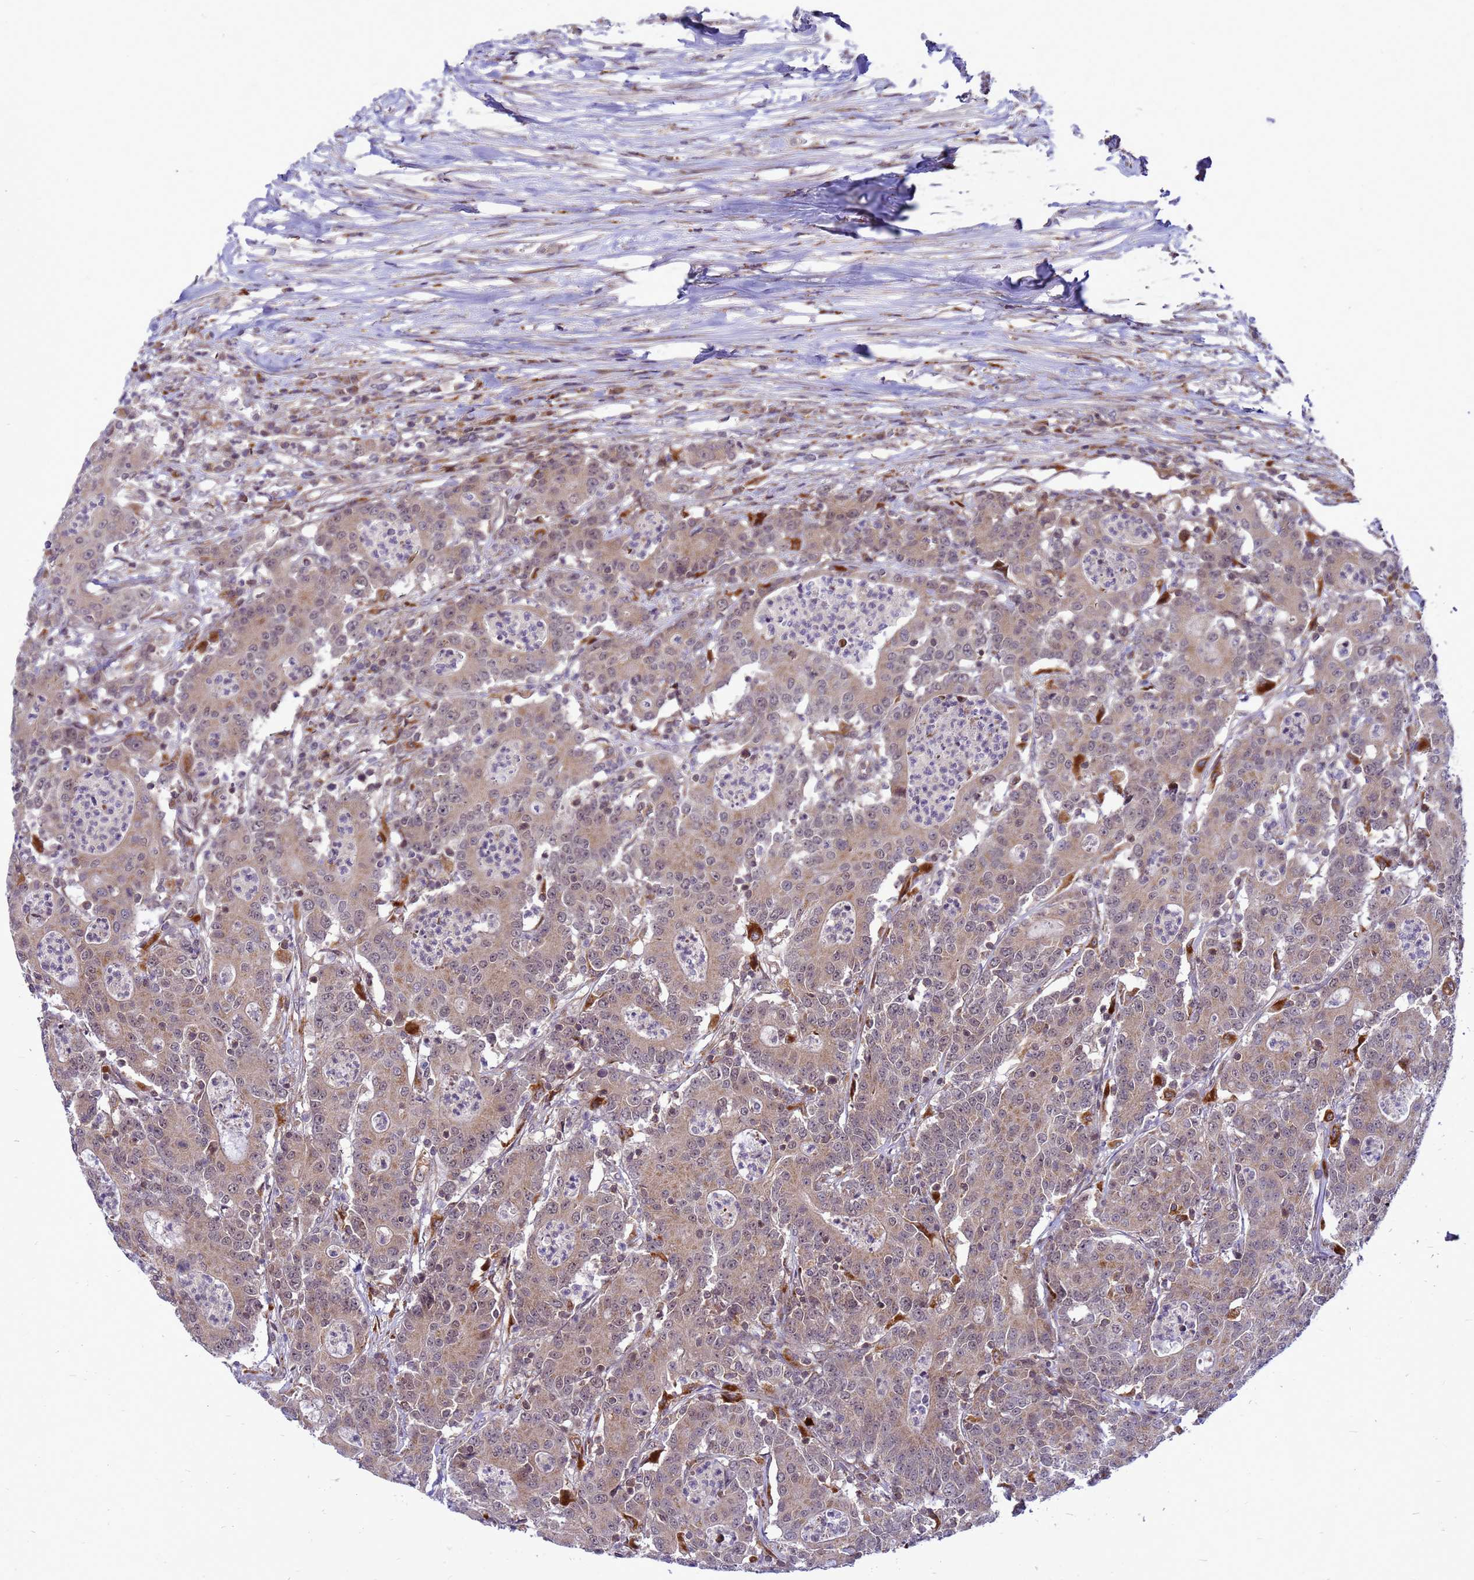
{"staining": {"intensity": "moderate", "quantity": ">75%", "location": "cytoplasmic/membranous"}, "tissue": "colorectal cancer", "cell_type": "Tumor cells", "image_type": "cancer", "snomed": [{"axis": "morphology", "description": "Adenocarcinoma, NOS"}, {"axis": "topography", "description": "Colon"}], "caption": "Colorectal cancer was stained to show a protein in brown. There is medium levels of moderate cytoplasmic/membranous expression in about >75% of tumor cells. The protein is stained brown, and the nuclei are stained in blue (DAB IHC with brightfield microscopy, high magnification).", "gene": "C12orf43", "patient": {"sex": "male", "age": 83}}